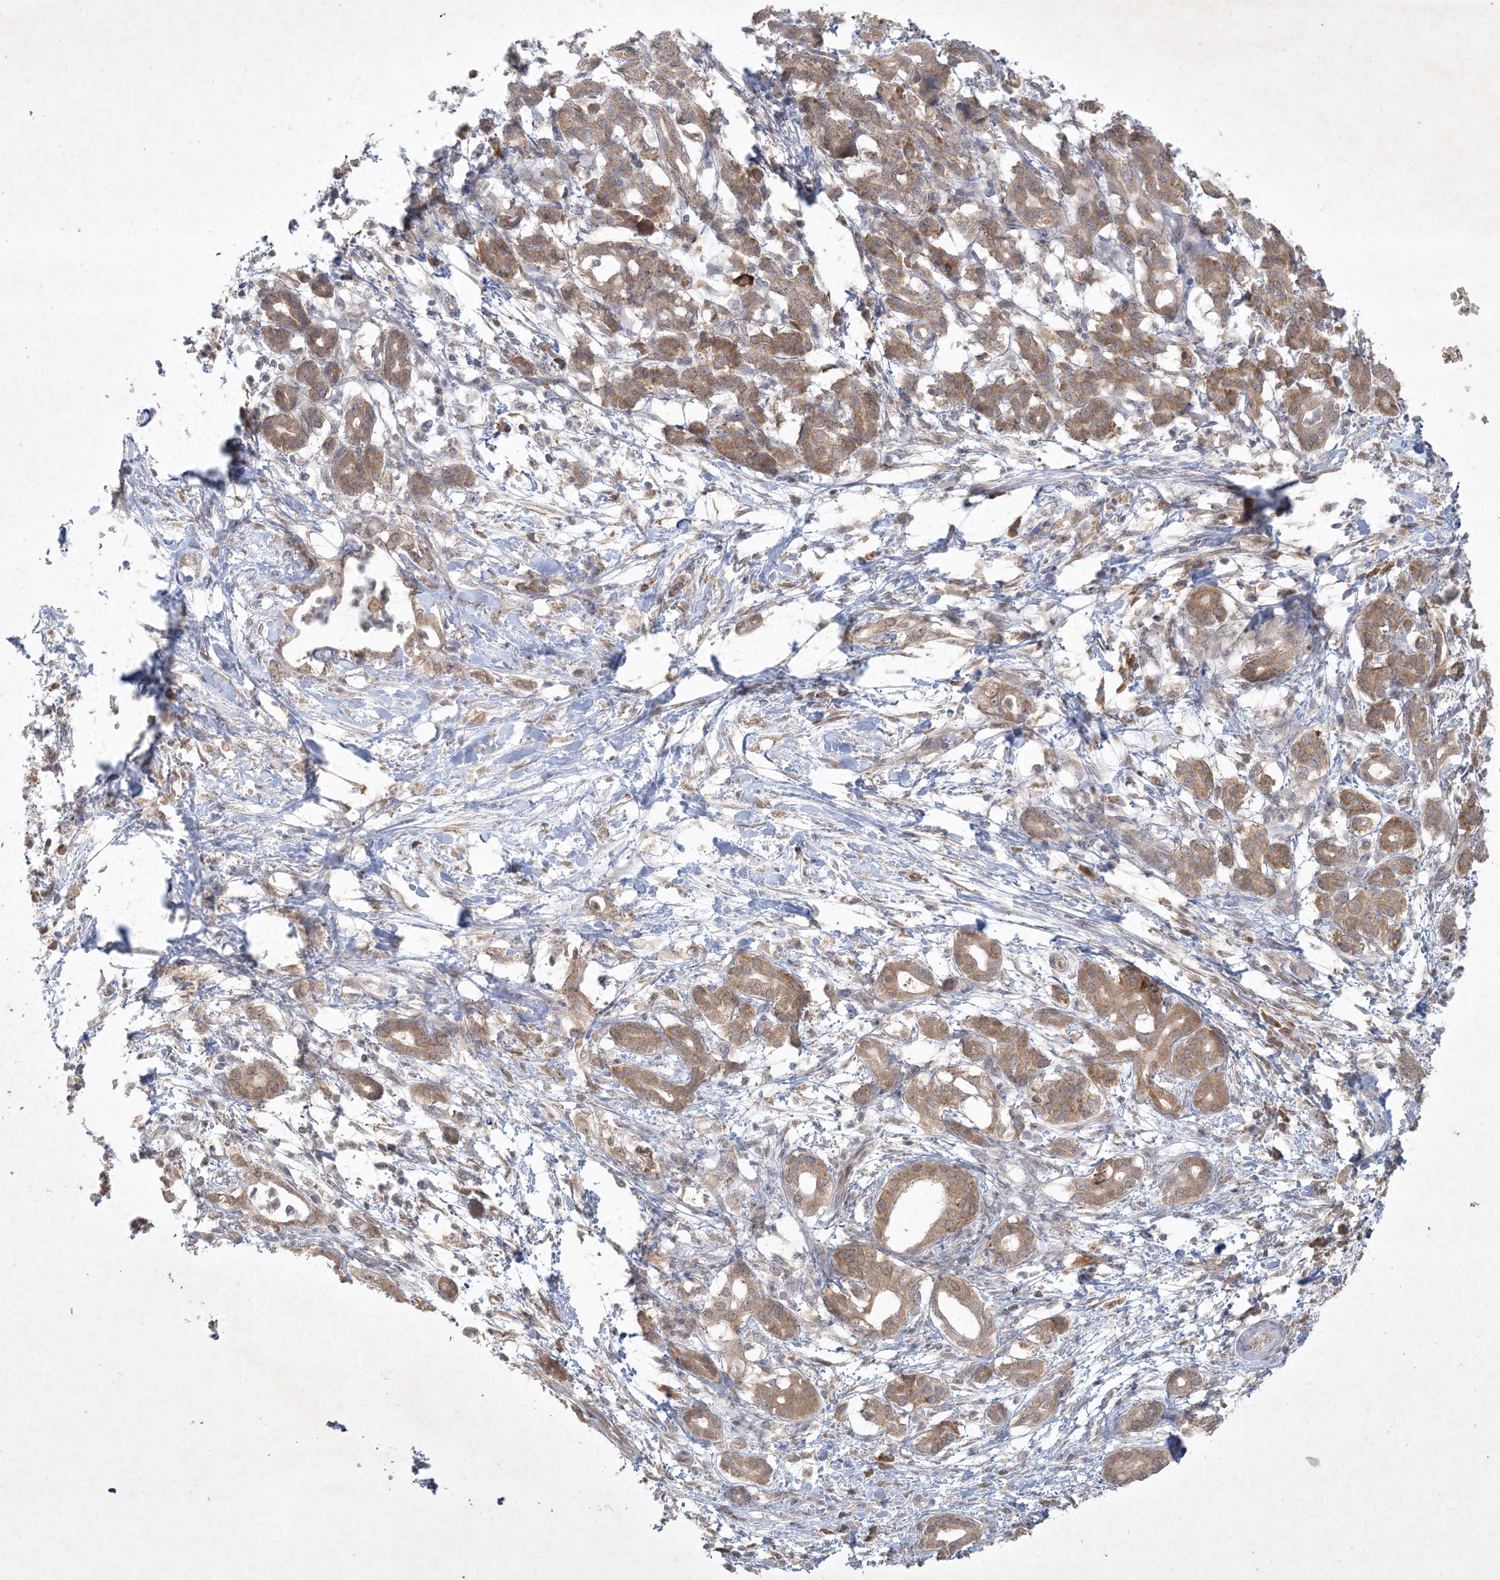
{"staining": {"intensity": "moderate", "quantity": ">75%", "location": "cytoplasmic/membranous"}, "tissue": "pancreatic cancer", "cell_type": "Tumor cells", "image_type": "cancer", "snomed": [{"axis": "morphology", "description": "Adenocarcinoma, NOS"}, {"axis": "topography", "description": "Pancreas"}], "caption": "Immunohistochemical staining of adenocarcinoma (pancreatic) shows medium levels of moderate cytoplasmic/membranous protein expression in approximately >75% of tumor cells.", "gene": "NRBP2", "patient": {"sex": "female", "age": 55}}